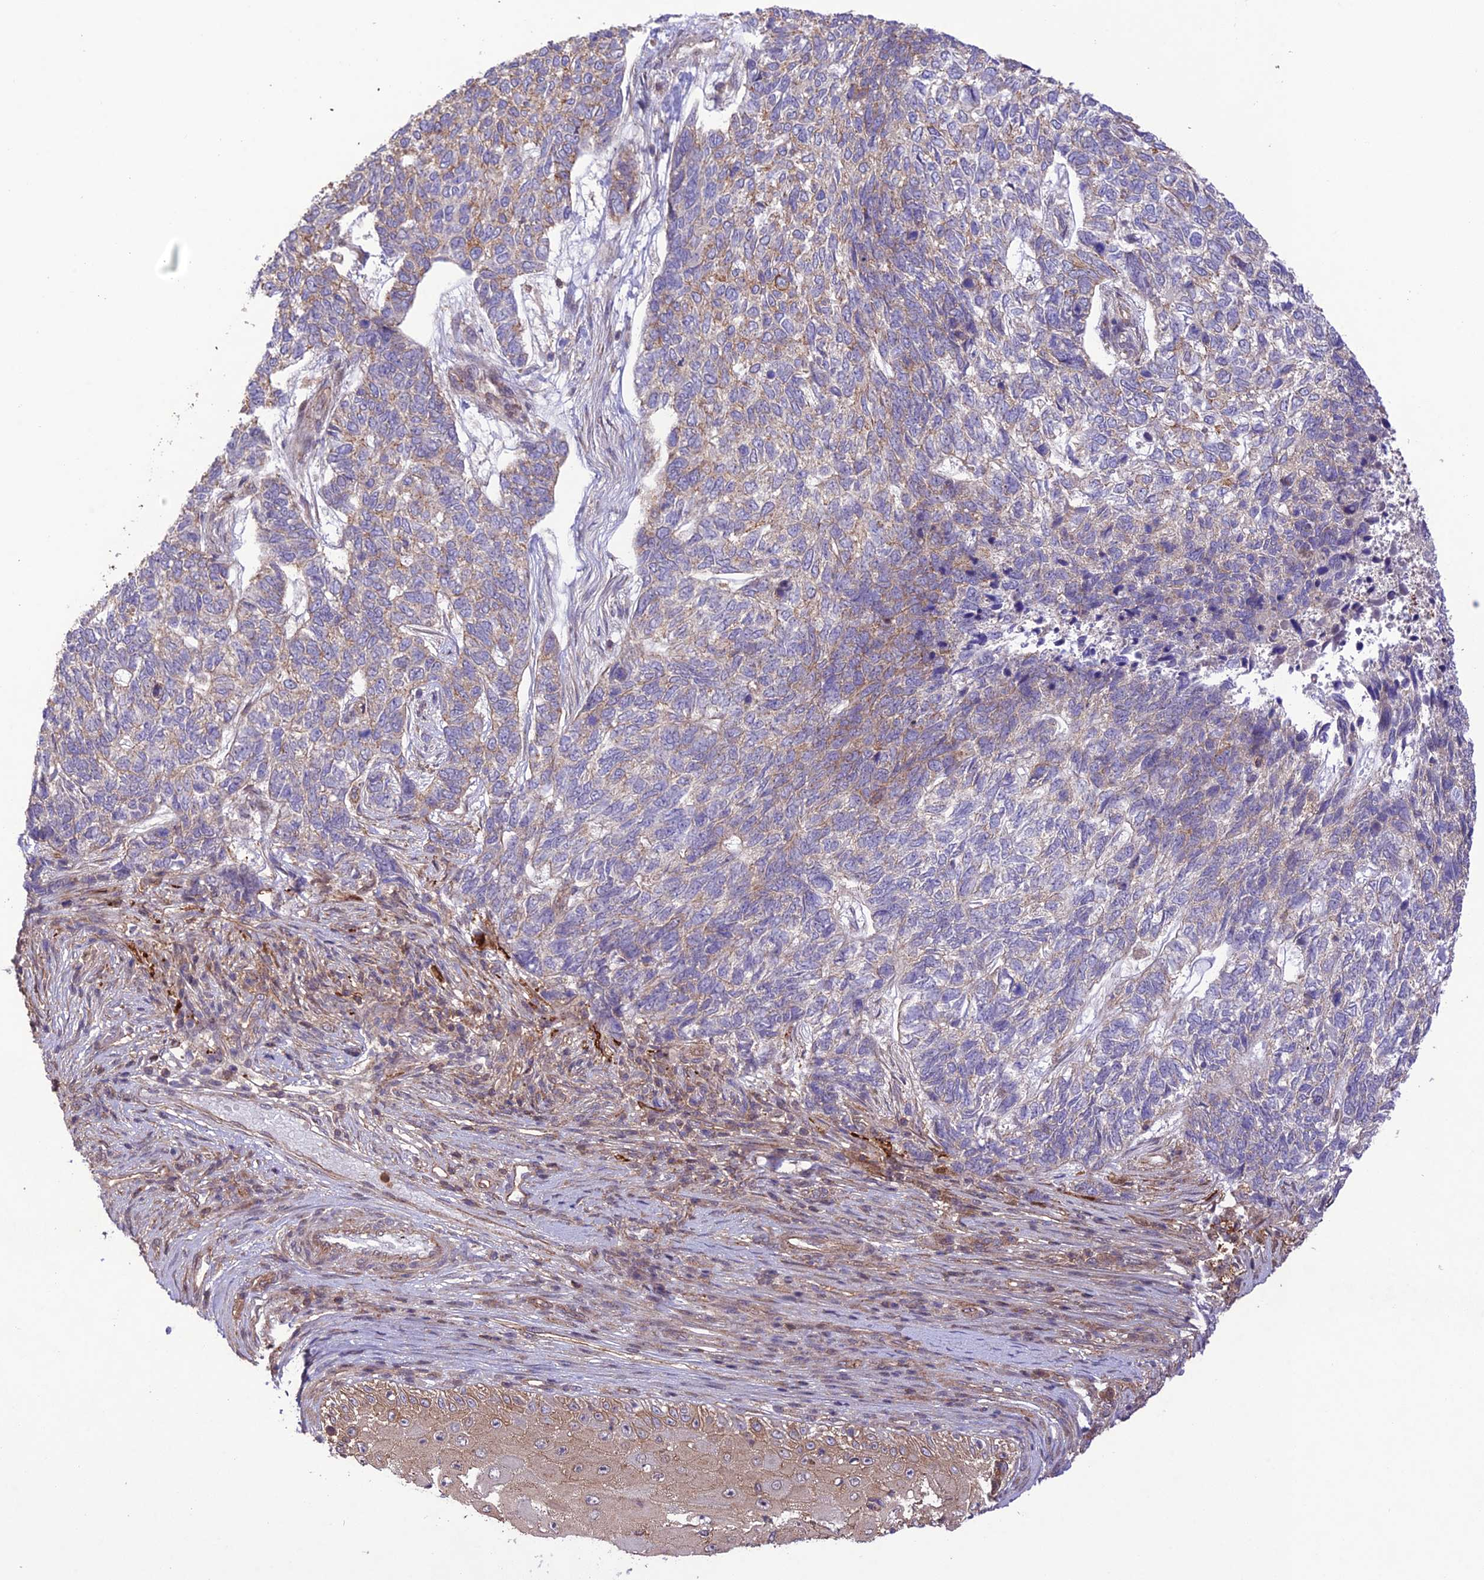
{"staining": {"intensity": "moderate", "quantity": "<25%", "location": "cytoplasmic/membranous"}, "tissue": "skin cancer", "cell_type": "Tumor cells", "image_type": "cancer", "snomed": [{"axis": "morphology", "description": "Basal cell carcinoma"}, {"axis": "topography", "description": "Skin"}], "caption": "Skin cancer stained with a protein marker demonstrates moderate staining in tumor cells.", "gene": "FCHSD1", "patient": {"sex": "female", "age": 65}}